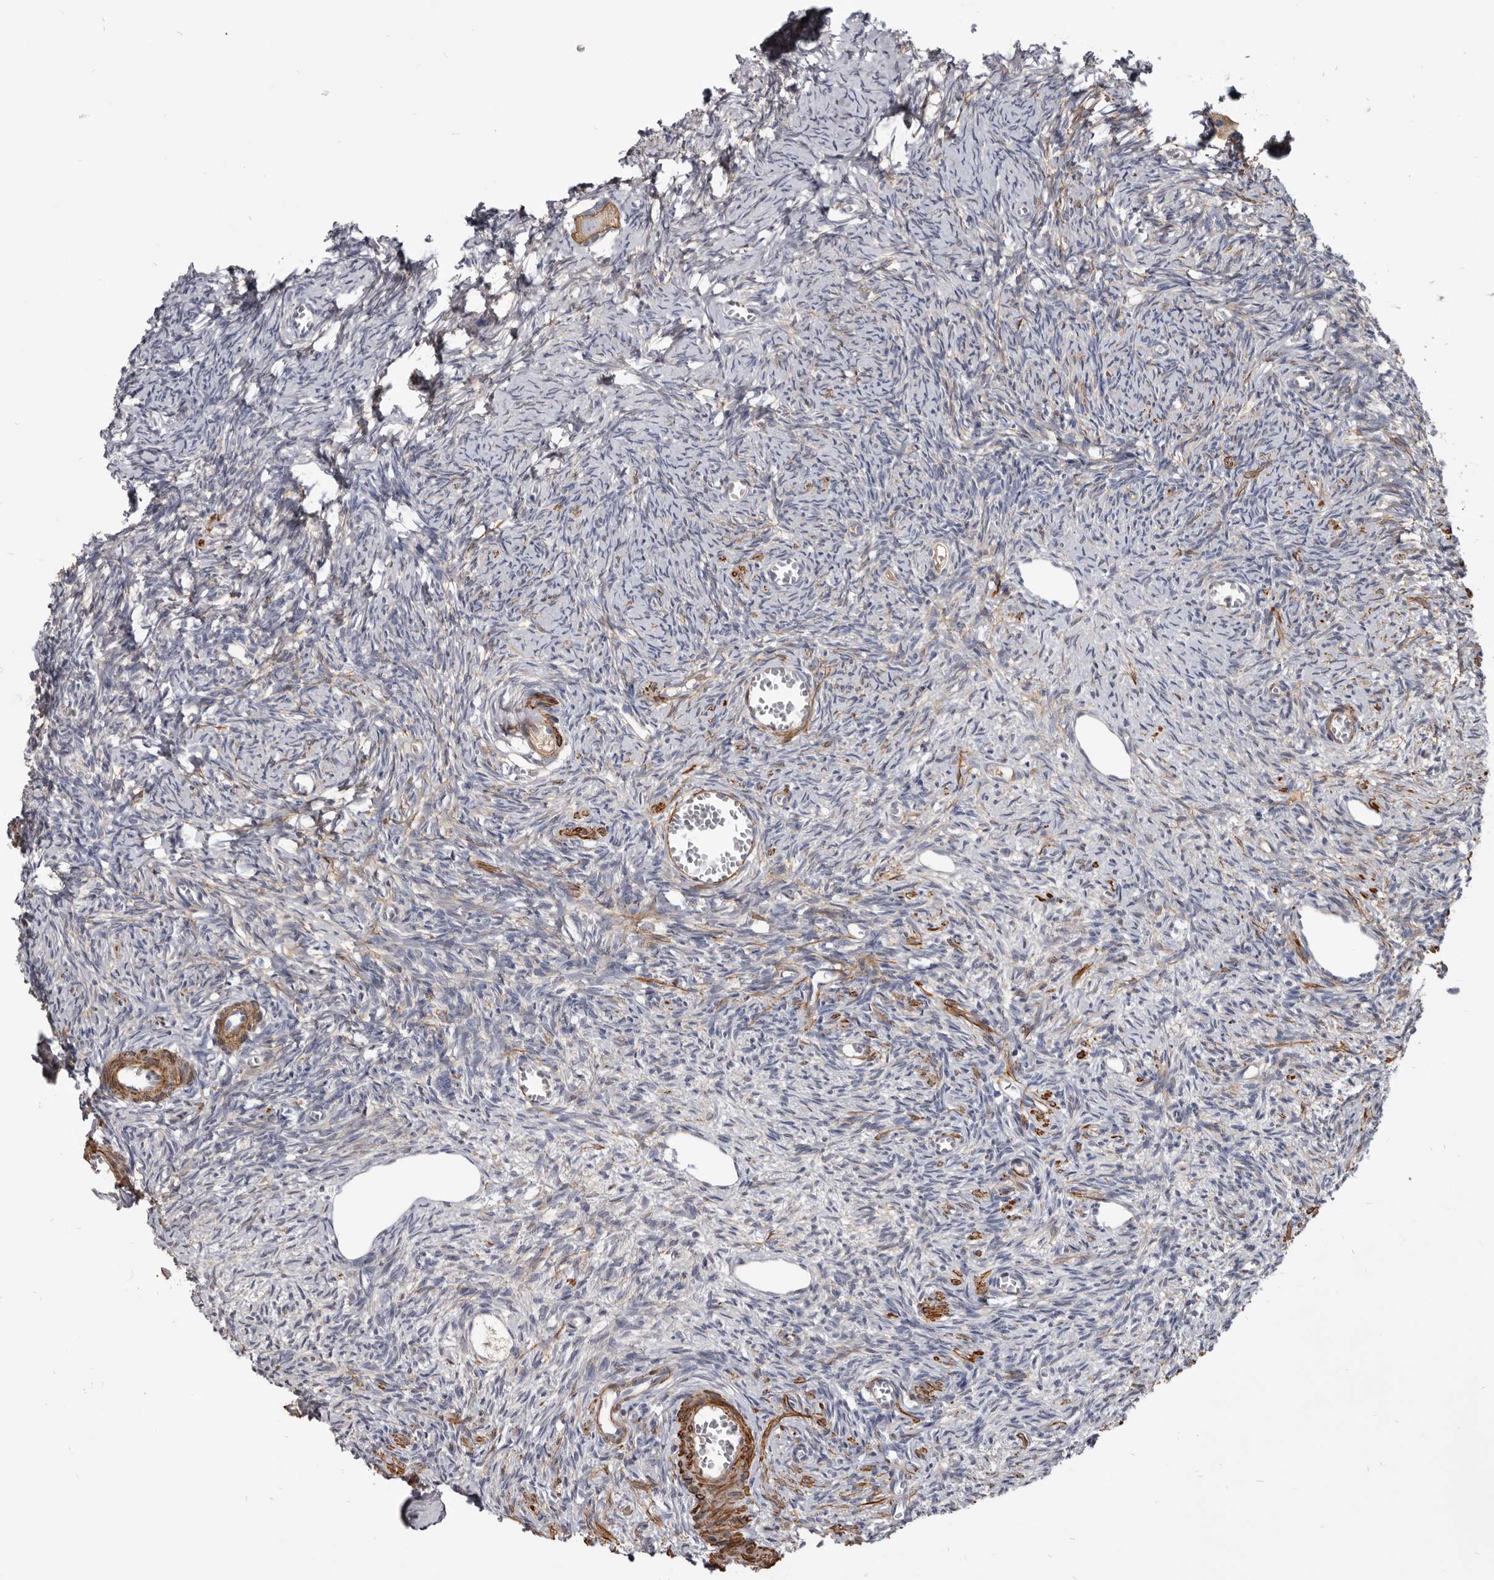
{"staining": {"intensity": "moderate", "quantity": ">75%", "location": "cytoplasmic/membranous"}, "tissue": "ovary", "cell_type": "Follicle cells", "image_type": "normal", "snomed": [{"axis": "morphology", "description": "Normal tissue, NOS"}, {"axis": "topography", "description": "Ovary"}], "caption": "Benign ovary displays moderate cytoplasmic/membranous expression in about >75% of follicle cells, visualized by immunohistochemistry. (Brightfield microscopy of DAB IHC at high magnification).", "gene": "CGN", "patient": {"sex": "female", "age": 27}}